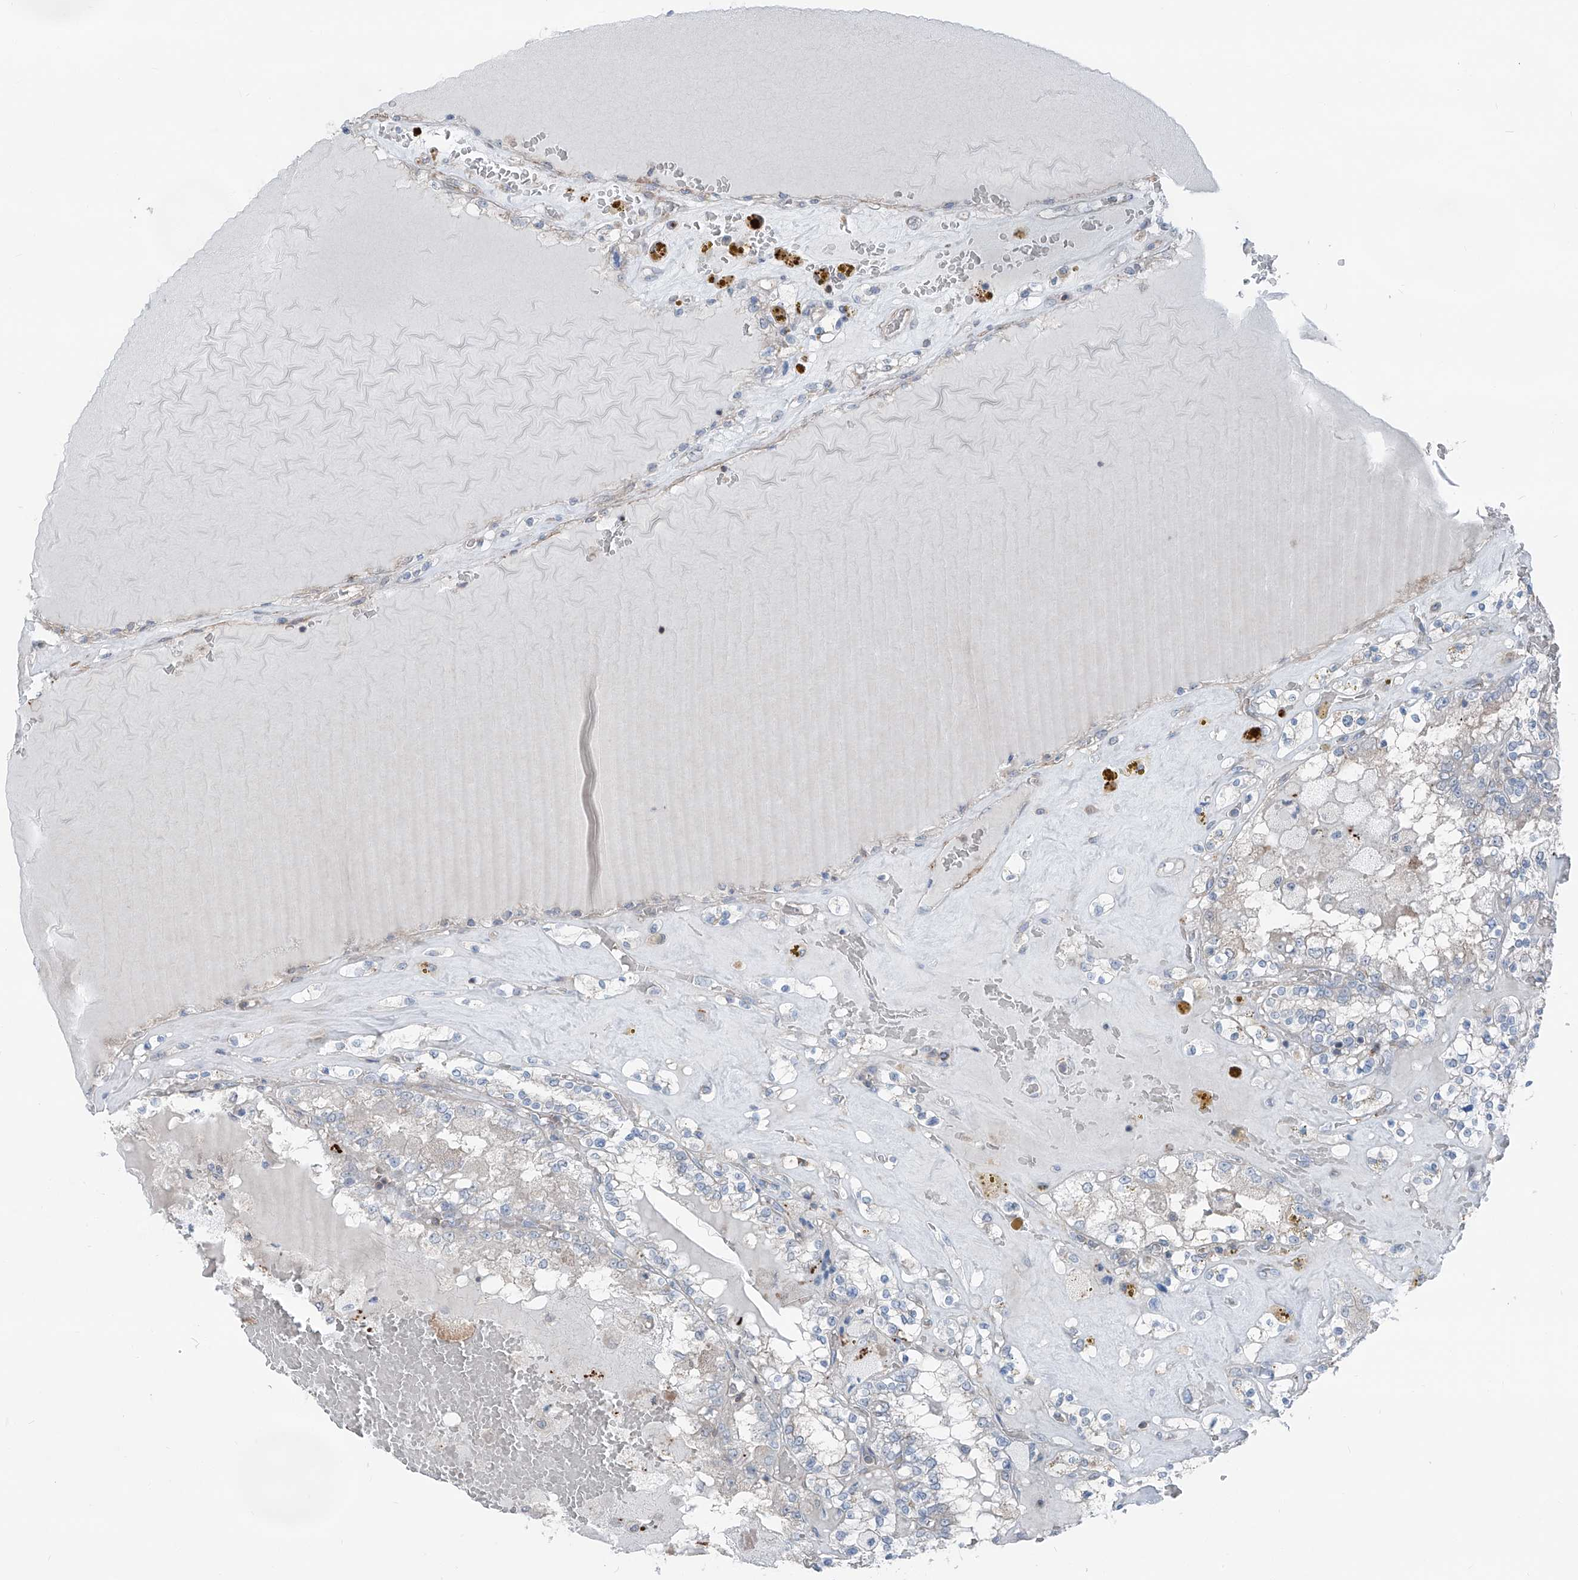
{"staining": {"intensity": "negative", "quantity": "none", "location": "none"}, "tissue": "renal cancer", "cell_type": "Tumor cells", "image_type": "cancer", "snomed": [{"axis": "morphology", "description": "Adenocarcinoma, NOS"}, {"axis": "topography", "description": "Kidney"}], "caption": "The immunohistochemistry (IHC) micrograph has no significant positivity in tumor cells of adenocarcinoma (renal) tissue. Nuclei are stained in blue.", "gene": "HSPB11", "patient": {"sex": "female", "age": 56}}